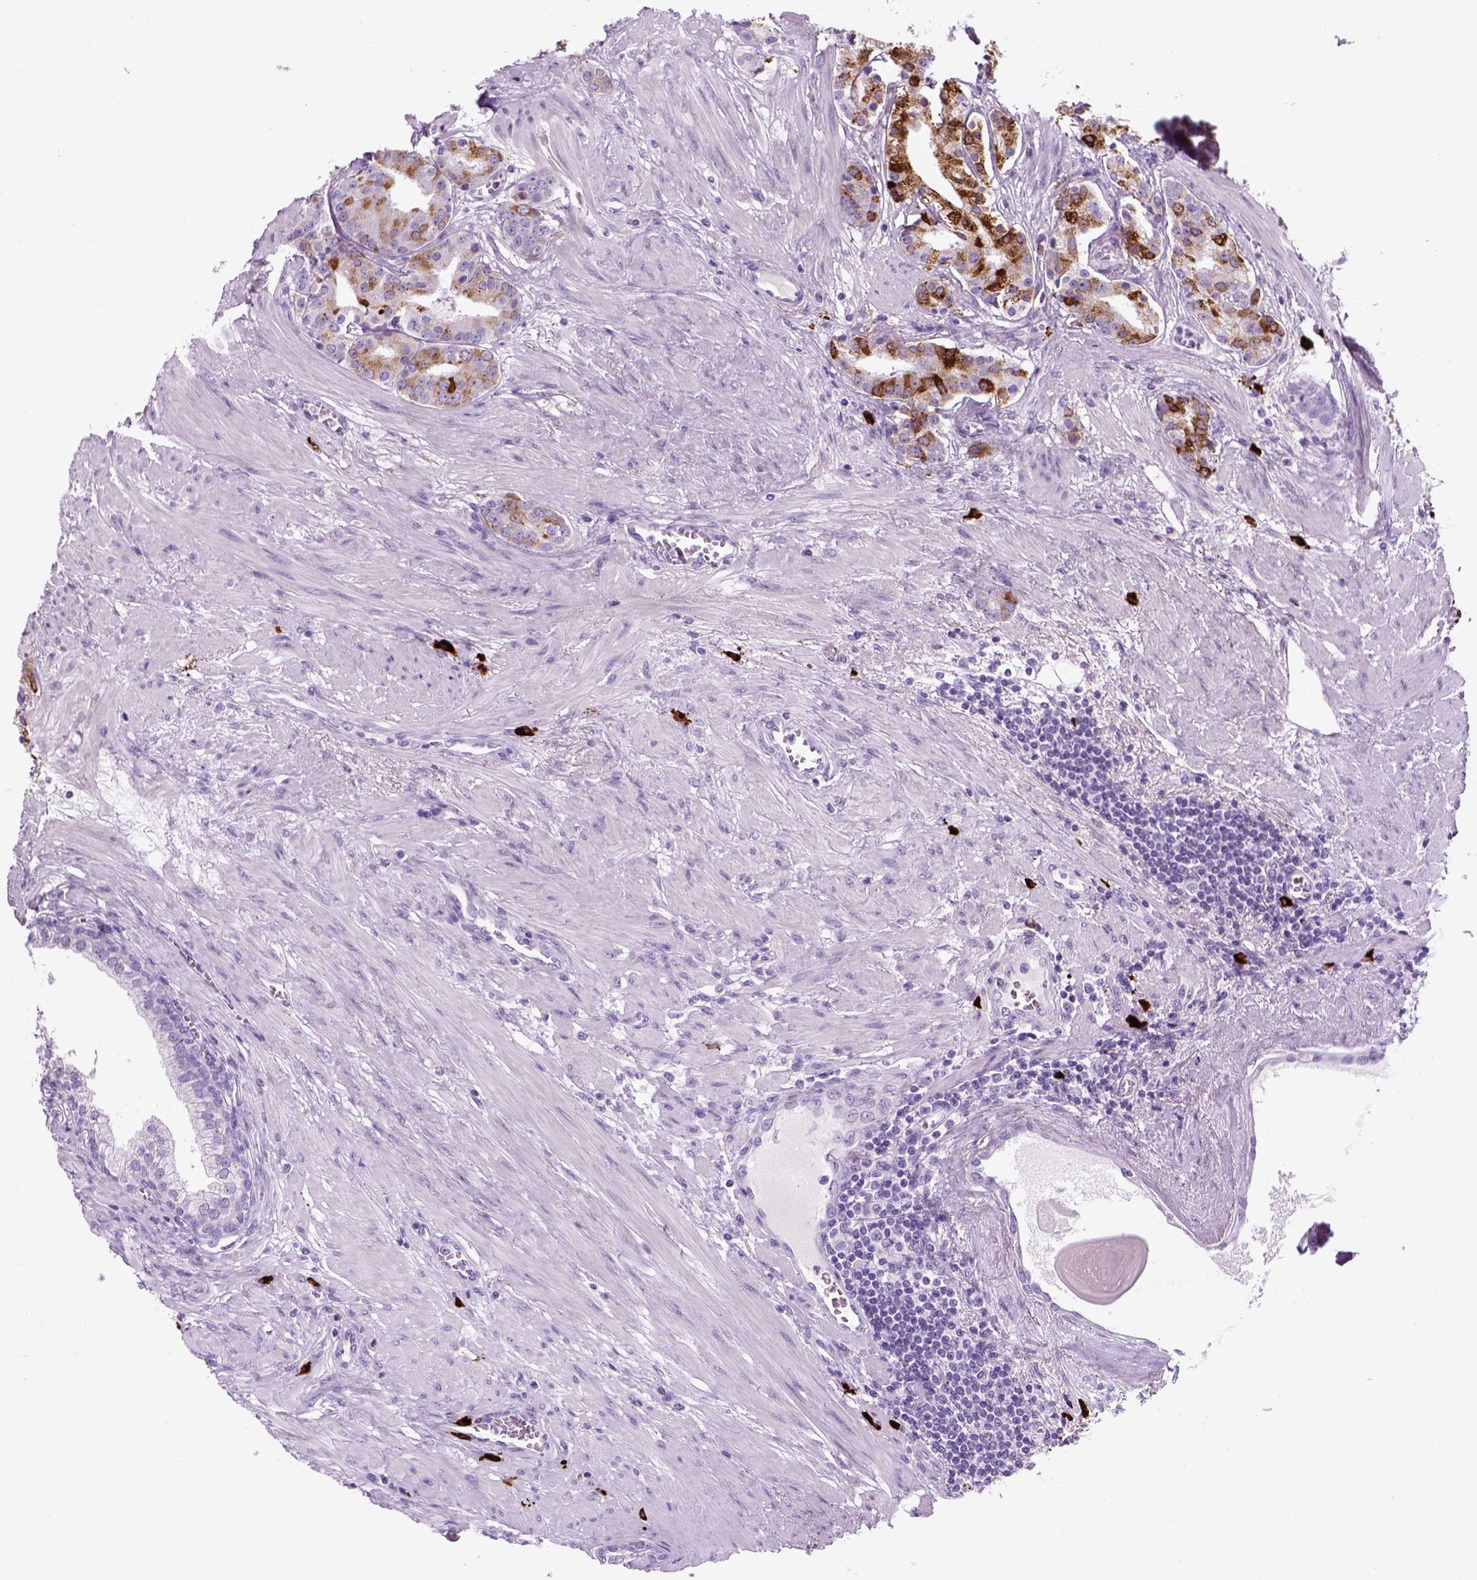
{"staining": {"intensity": "negative", "quantity": "none", "location": "none"}, "tissue": "prostate cancer", "cell_type": "Tumor cells", "image_type": "cancer", "snomed": [{"axis": "morphology", "description": "Adenocarcinoma, NOS"}, {"axis": "topography", "description": "Prostate"}], "caption": "A high-resolution histopathology image shows IHC staining of prostate adenocarcinoma, which demonstrates no significant expression in tumor cells.", "gene": "MZB1", "patient": {"sex": "male", "age": 69}}